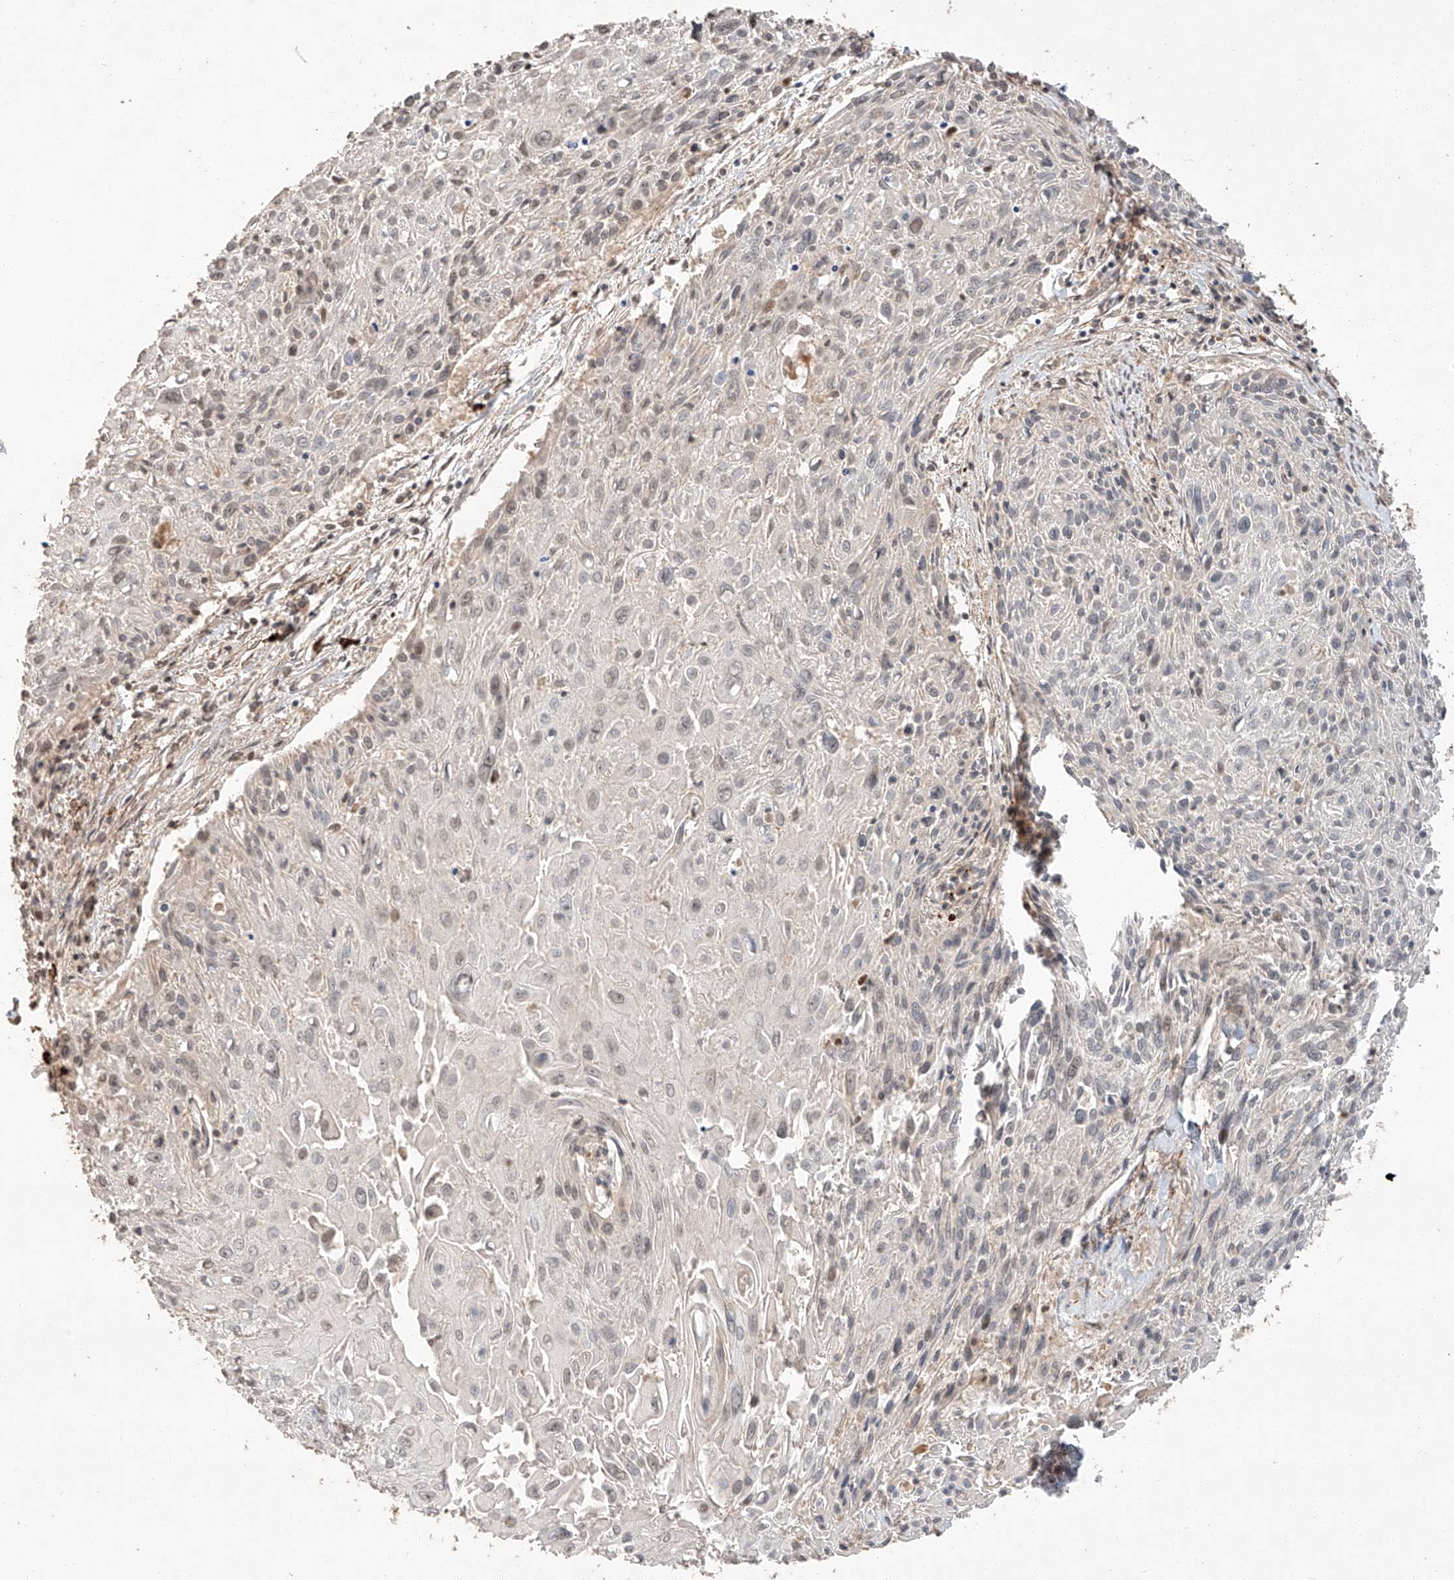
{"staining": {"intensity": "negative", "quantity": "none", "location": "none"}, "tissue": "cervical cancer", "cell_type": "Tumor cells", "image_type": "cancer", "snomed": [{"axis": "morphology", "description": "Squamous cell carcinoma, NOS"}, {"axis": "topography", "description": "Cervix"}], "caption": "This histopathology image is of squamous cell carcinoma (cervical) stained with IHC to label a protein in brown with the nuclei are counter-stained blue. There is no staining in tumor cells. (DAB IHC with hematoxylin counter stain).", "gene": "ARHGAP33", "patient": {"sex": "female", "age": 51}}